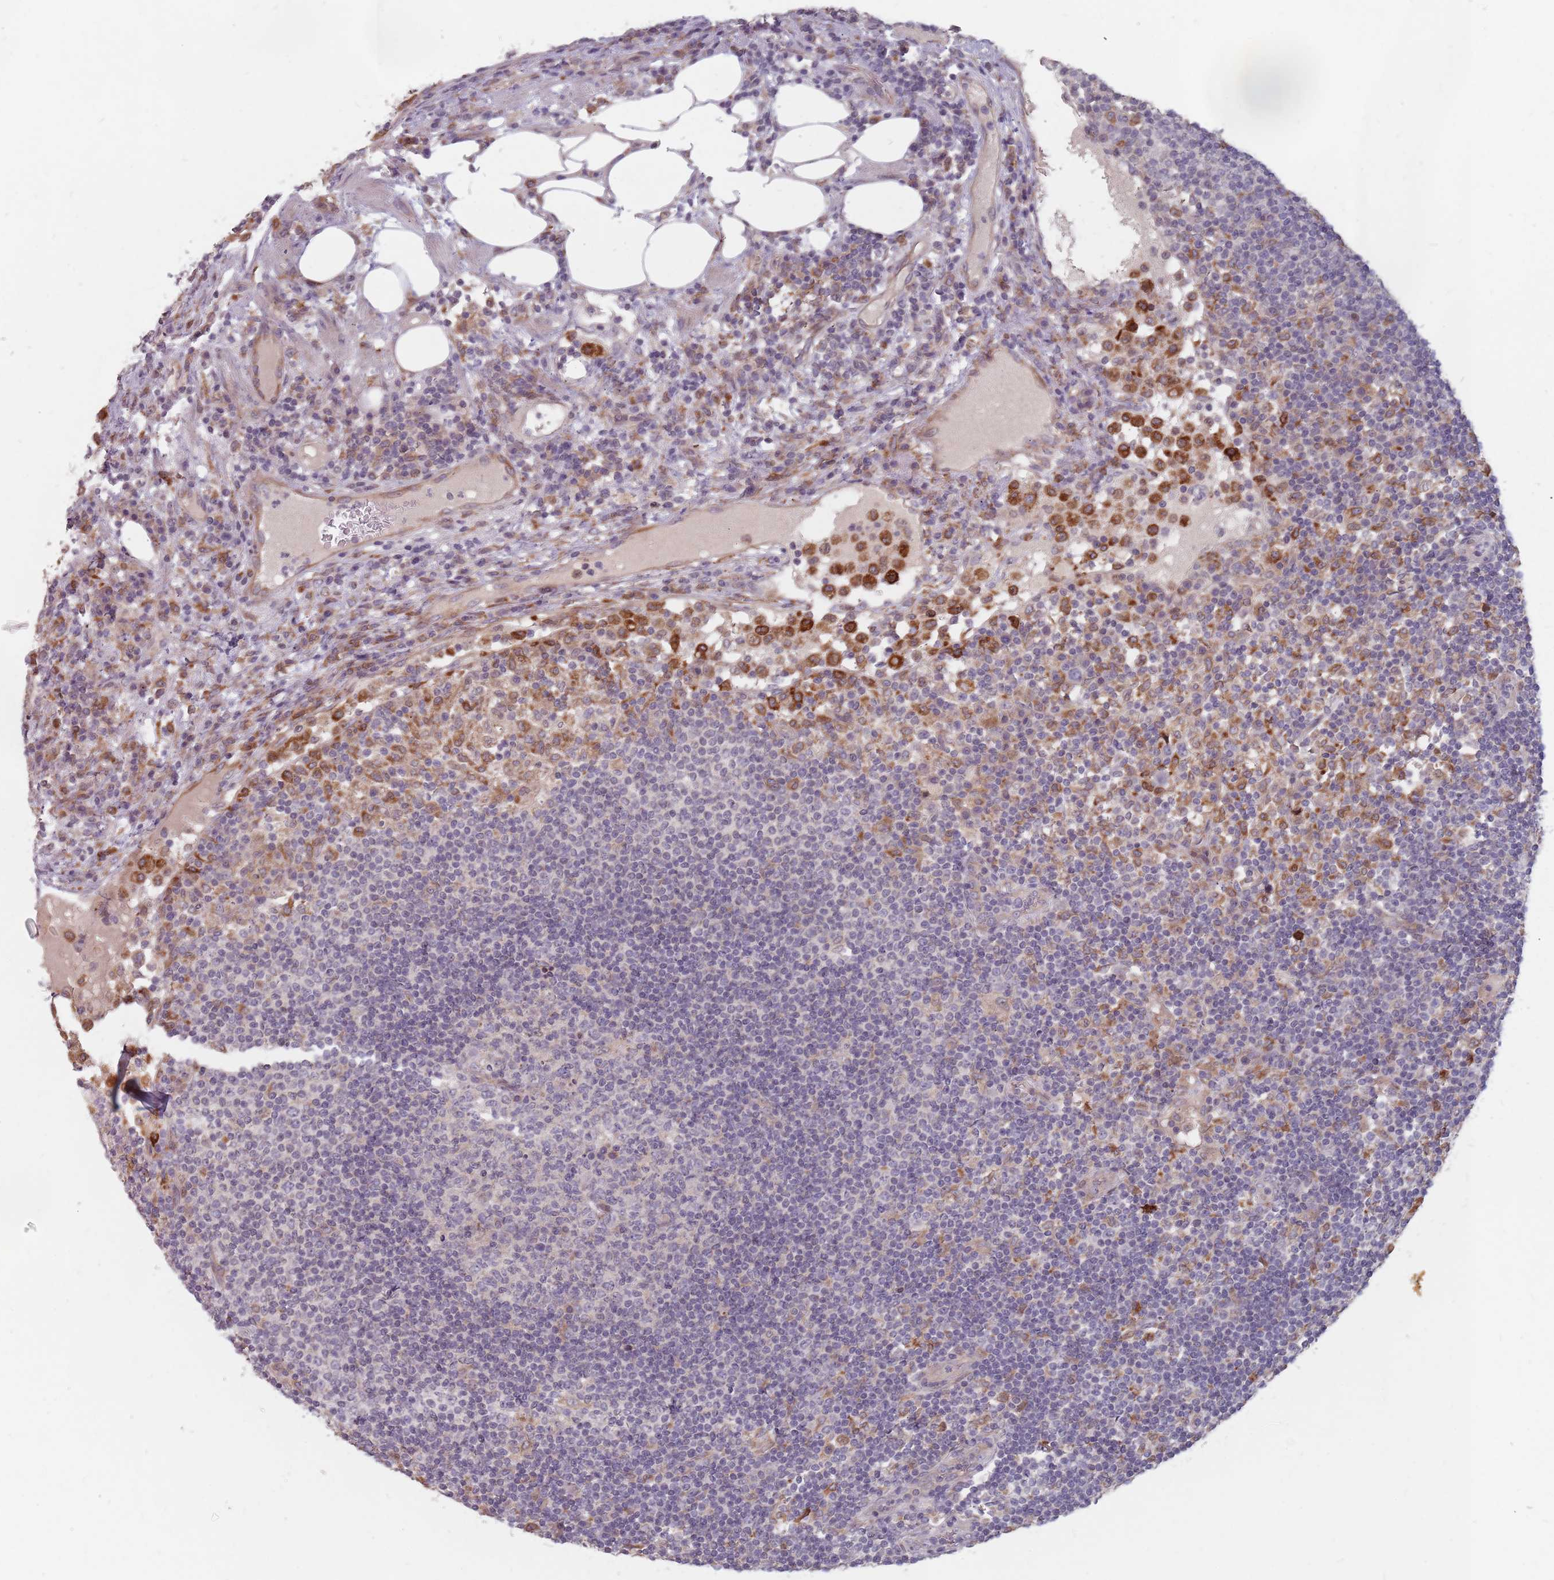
{"staining": {"intensity": "negative", "quantity": "none", "location": "none"}, "tissue": "lymph node", "cell_type": "Germinal center cells", "image_type": "normal", "snomed": [{"axis": "morphology", "description": "Normal tissue, NOS"}, {"axis": "topography", "description": "Lymph node"}], "caption": "The image demonstrates no significant expression in germinal center cells of lymph node.", "gene": "ADAL", "patient": {"sex": "female", "age": 53}}